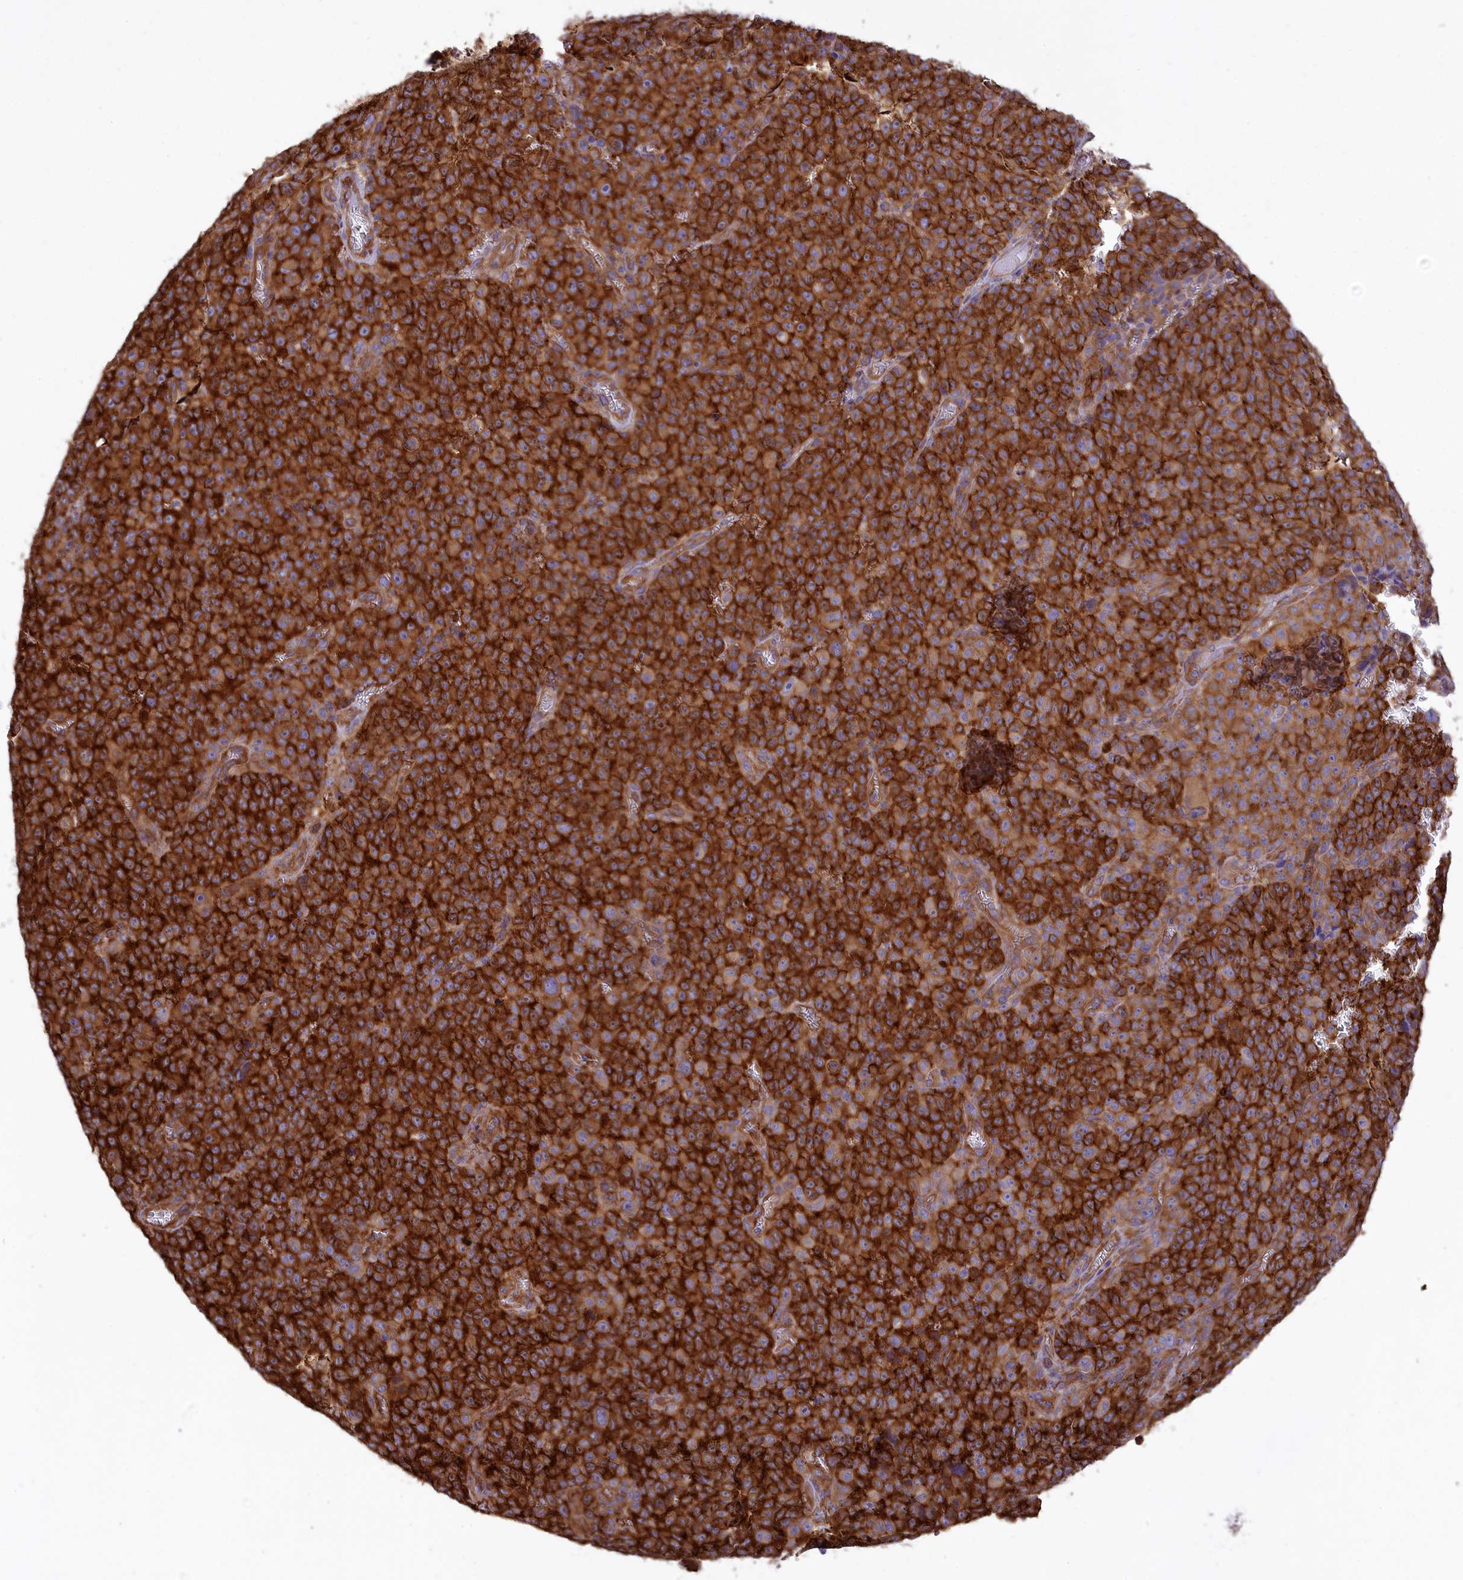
{"staining": {"intensity": "strong", "quantity": ">75%", "location": "cytoplasmic/membranous"}, "tissue": "melanoma", "cell_type": "Tumor cells", "image_type": "cancer", "snomed": [{"axis": "morphology", "description": "Malignant melanoma, NOS"}, {"axis": "topography", "description": "Skin"}], "caption": "This histopathology image reveals IHC staining of human malignant melanoma, with high strong cytoplasmic/membranous staining in approximately >75% of tumor cells.", "gene": "SEPTIN9", "patient": {"sex": "female", "age": 82}}